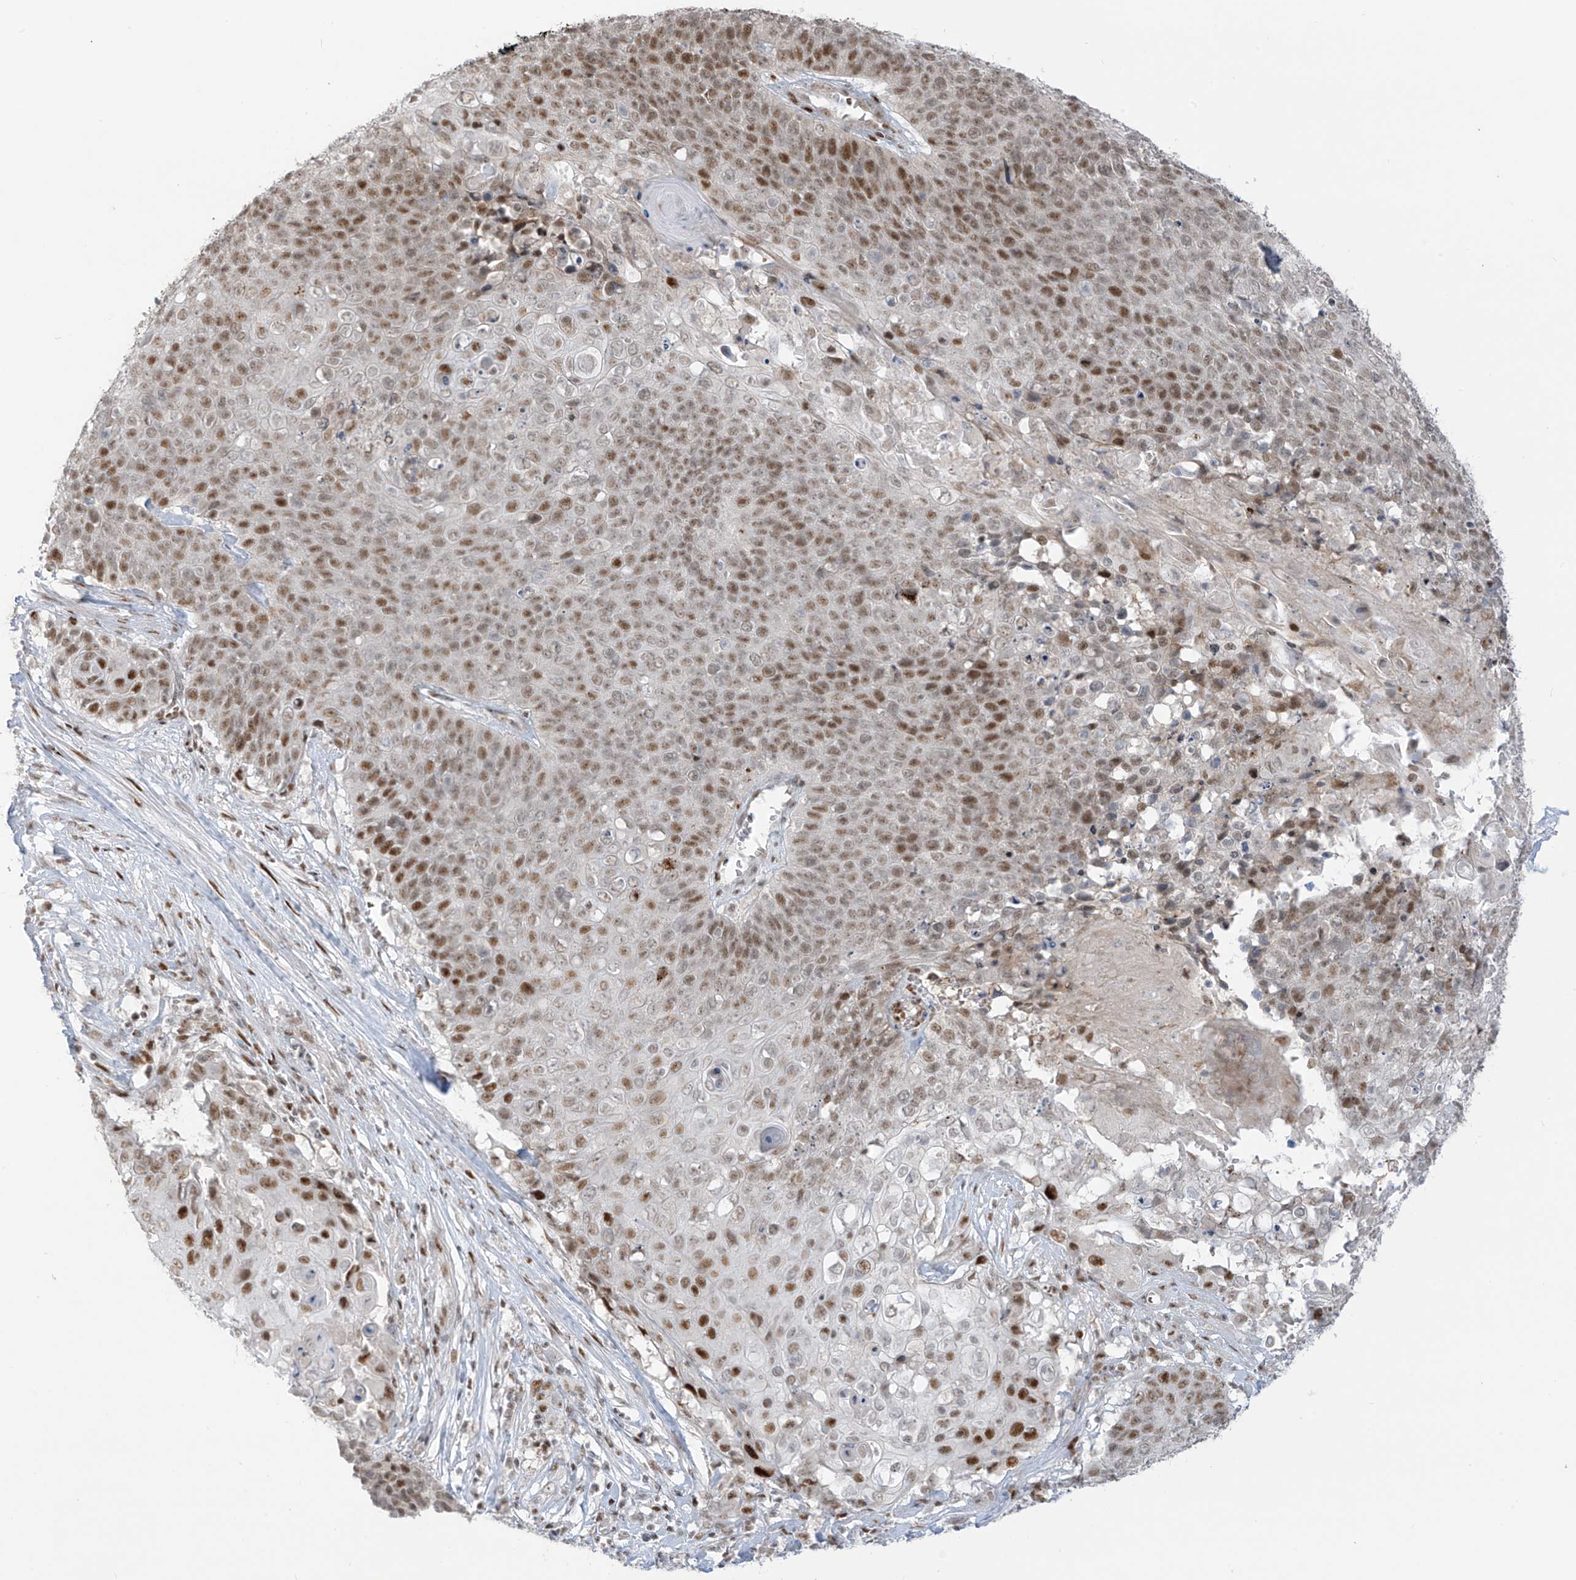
{"staining": {"intensity": "moderate", "quantity": "25%-75%", "location": "nuclear"}, "tissue": "cervical cancer", "cell_type": "Tumor cells", "image_type": "cancer", "snomed": [{"axis": "morphology", "description": "Squamous cell carcinoma, NOS"}, {"axis": "topography", "description": "Cervix"}], "caption": "Squamous cell carcinoma (cervical) stained with a protein marker shows moderate staining in tumor cells.", "gene": "ZCWPW2", "patient": {"sex": "female", "age": 39}}